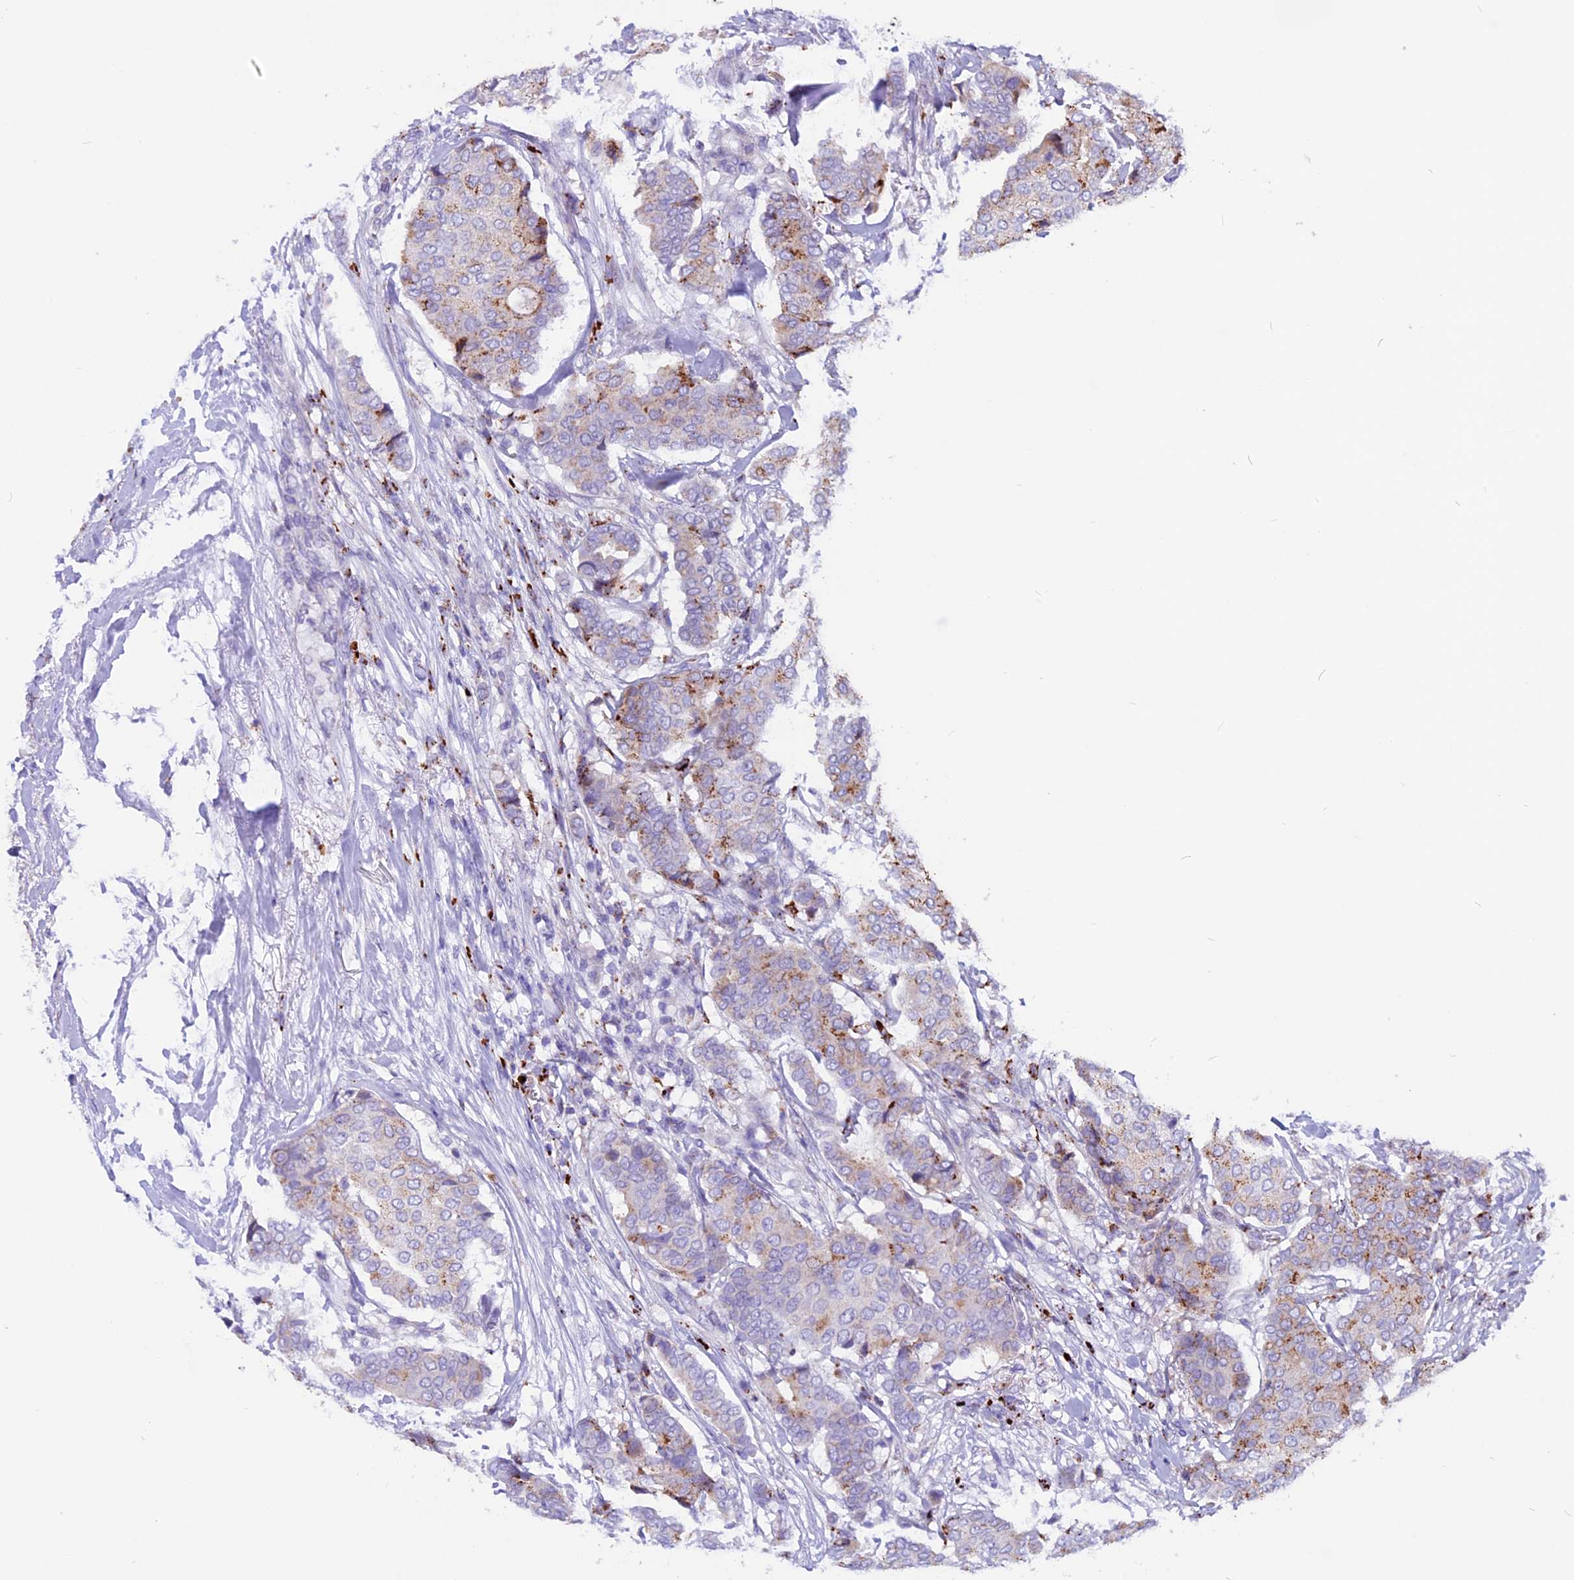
{"staining": {"intensity": "moderate", "quantity": "25%-75%", "location": "cytoplasmic/membranous"}, "tissue": "breast cancer", "cell_type": "Tumor cells", "image_type": "cancer", "snomed": [{"axis": "morphology", "description": "Duct carcinoma"}, {"axis": "topography", "description": "Breast"}], "caption": "A micrograph of human breast cancer stained for a protein exhibits moderate cytoplasmic/membranous brown staining in tumor cells. (DAB IHC, brown staining for protein, blue staining for nuclei).", "gene": "THRSP", "patient": {"sex": "female", "age": 75}}